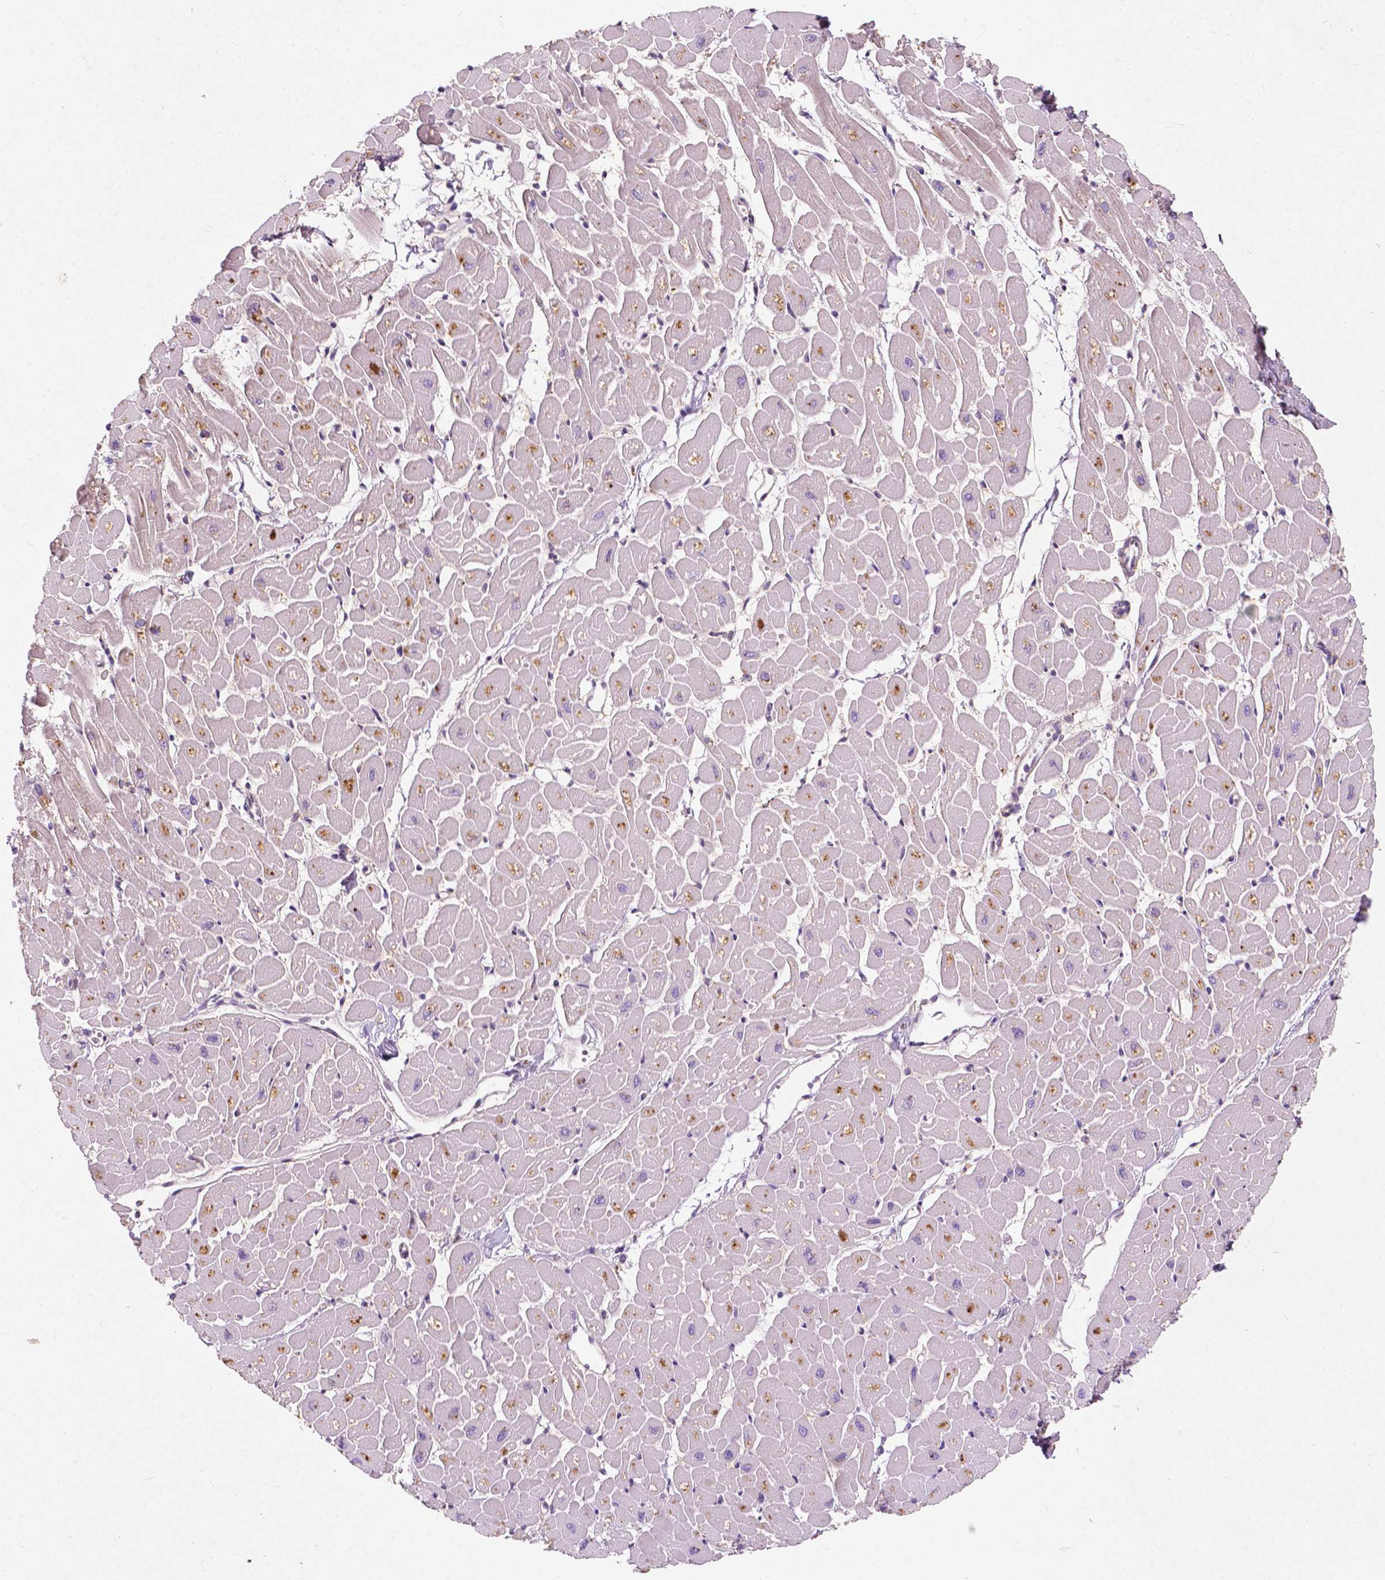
{"staining": {"intensity": "moderate", "quantity": "<25%", "location": "cytoplasmic/membranous"}, "tissue": "heart muscle", "cell_type": "Cardiomyocytes", "image_type": "normal", "snomed": [{"axis": "morphology", "description": "Normal tissue, NOS"}, {"axis": "topography", "description": "Heart"}], "caption": "Moderate cytoplasmic/membranous expression is seen in about <25% of cardiomyocytes in normal heart muscle.", "gene": "GPR37", "patient": {"sex": "male", "age": 57}}